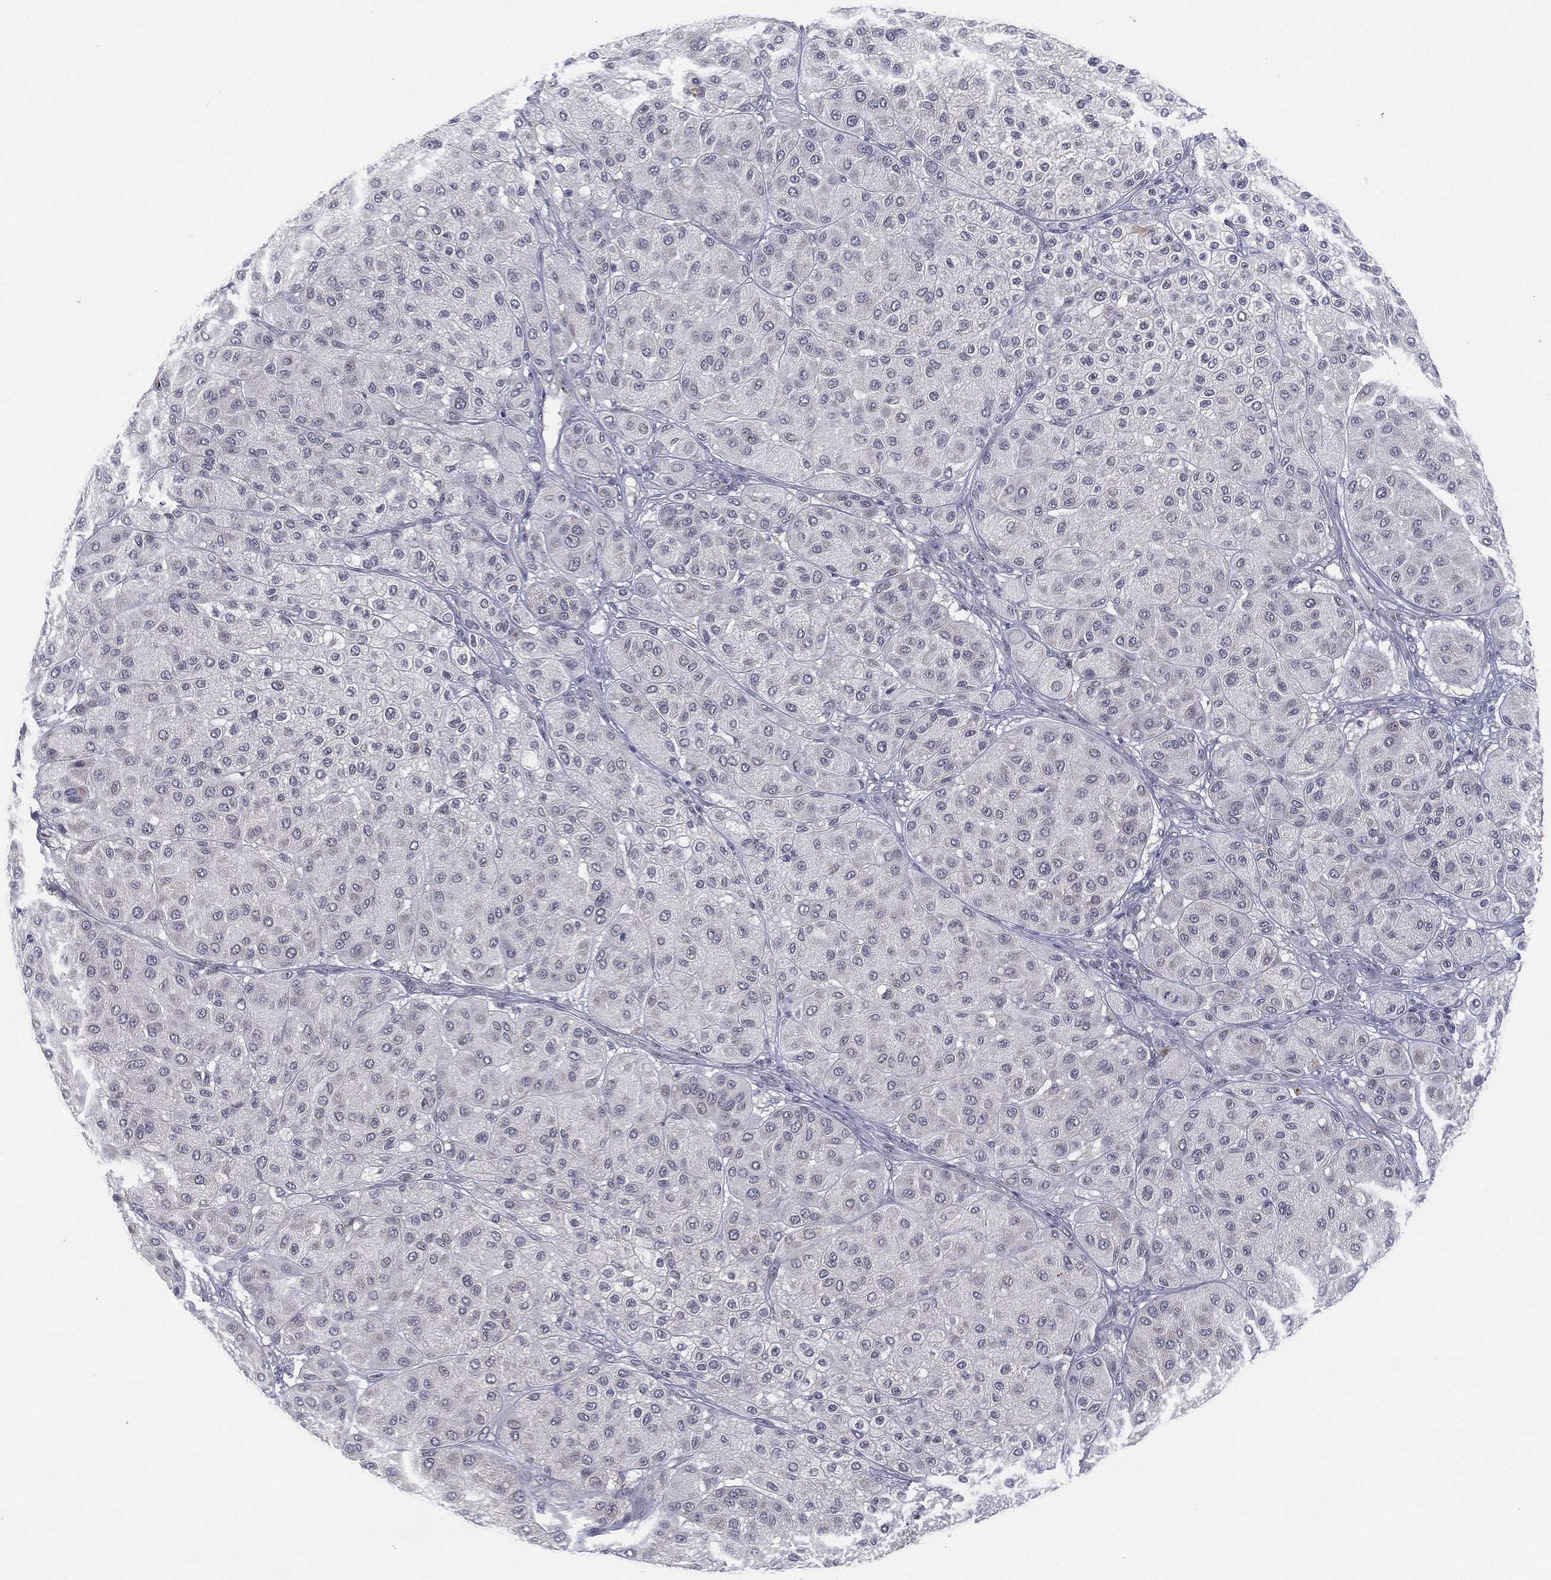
{"staining": {"intensity": "negative", "quantity": "none", "location": "none"}, "tissue": "melanoma", "cell_type": "Tumor cells", "image_type": "cancer", "snomed": [{"axis": "morphology", "description": "Malignant melanoma, Metastatic site"}, {"axis": "topography", "description": "Smooth muscle"}], "caption": "Immunohistochemistry (IHC) micrograph of neoplastic tissue: human melanoma stained with DAB reveals no significant protein staining in tumor cells. (DAB immunohistochemistry (IHC), high magnification).", "gene": "MS4A8", "patient": {"sex": "male", "age": 41}}